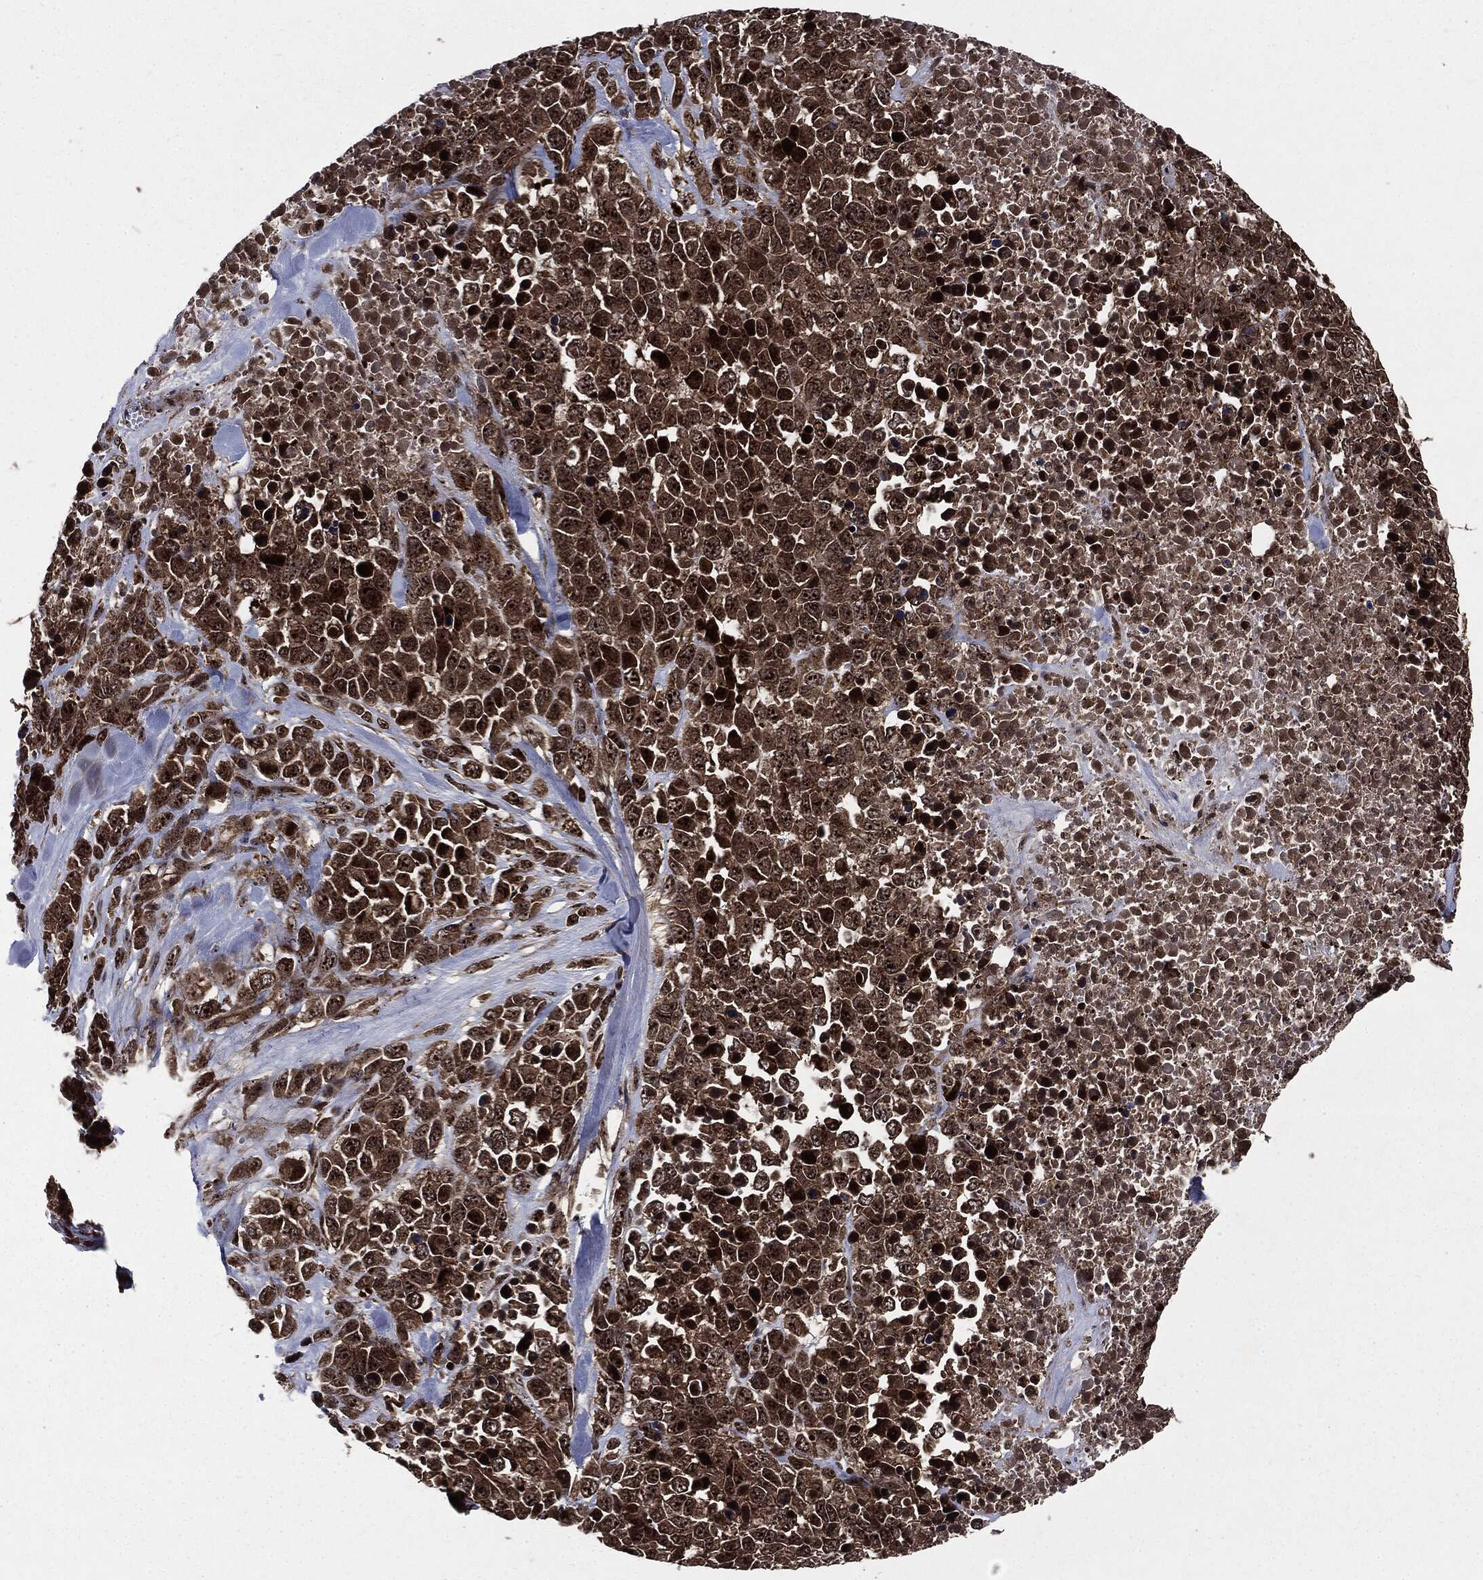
{"staining": {"intensity": "strong", "quantity": ">75%", "location": "cytoplasmic/membranous,nuclear"}, "tissue": "melanoma", "cell_type": "Tumor cells", "image_type": "cancer", "snomed": [{"axis": "morphology", "description": "Malignant melanoma, Metastatic site"}, {"axis": "topography", "description": "Skin"}], "caption": "This is an image of immunohistochemistry (IHC) staining of melanoma, which shows strong expression in the cytoplasmic/membranous and nuclear of tumor cells.", "gene": "CARD6", "patient": {"sex": "male", "age": 84}}